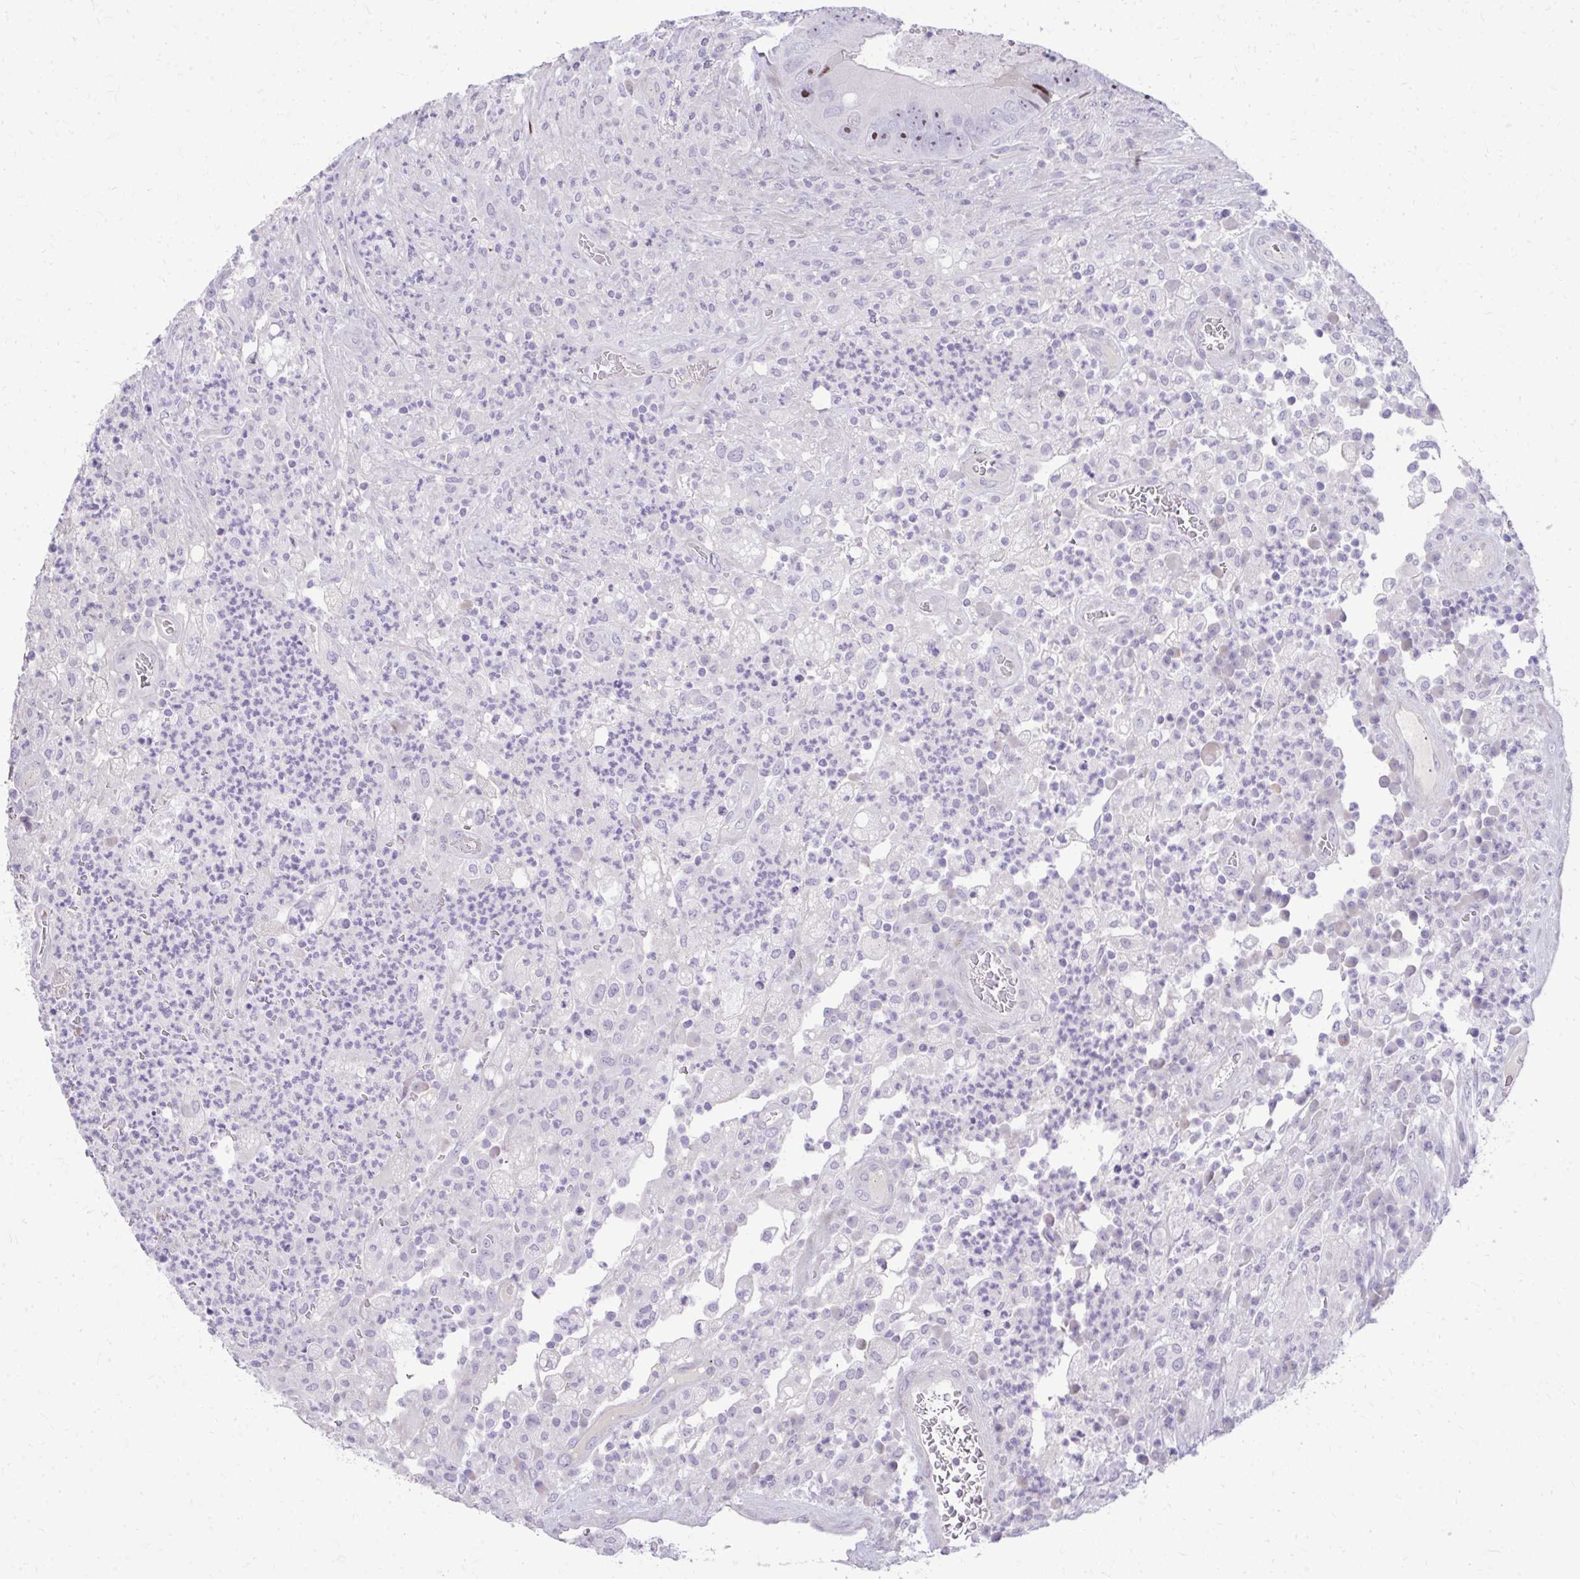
{"staining": {"intensity": "moderate", "quantity": "25%-75%", "location": "nuclear"}, "tissue": "colorectal cancer", "cell_type": "Tumor cells", "image_type": "cancer", "snomed": [{"axis": "morphology", "description": "Adenocarcinoma, NOS"}, {"axis": "topography", "description": "Colon"}], "caption": "A high-resolution image shows IHC staining of adenocarcinoma (colorectal), which demonstrates moderate nuclear positivity in approximately 25%-75% of tumor cells.", "gene": "DLX4", "patient": {"sex": "female", "age": 86}}